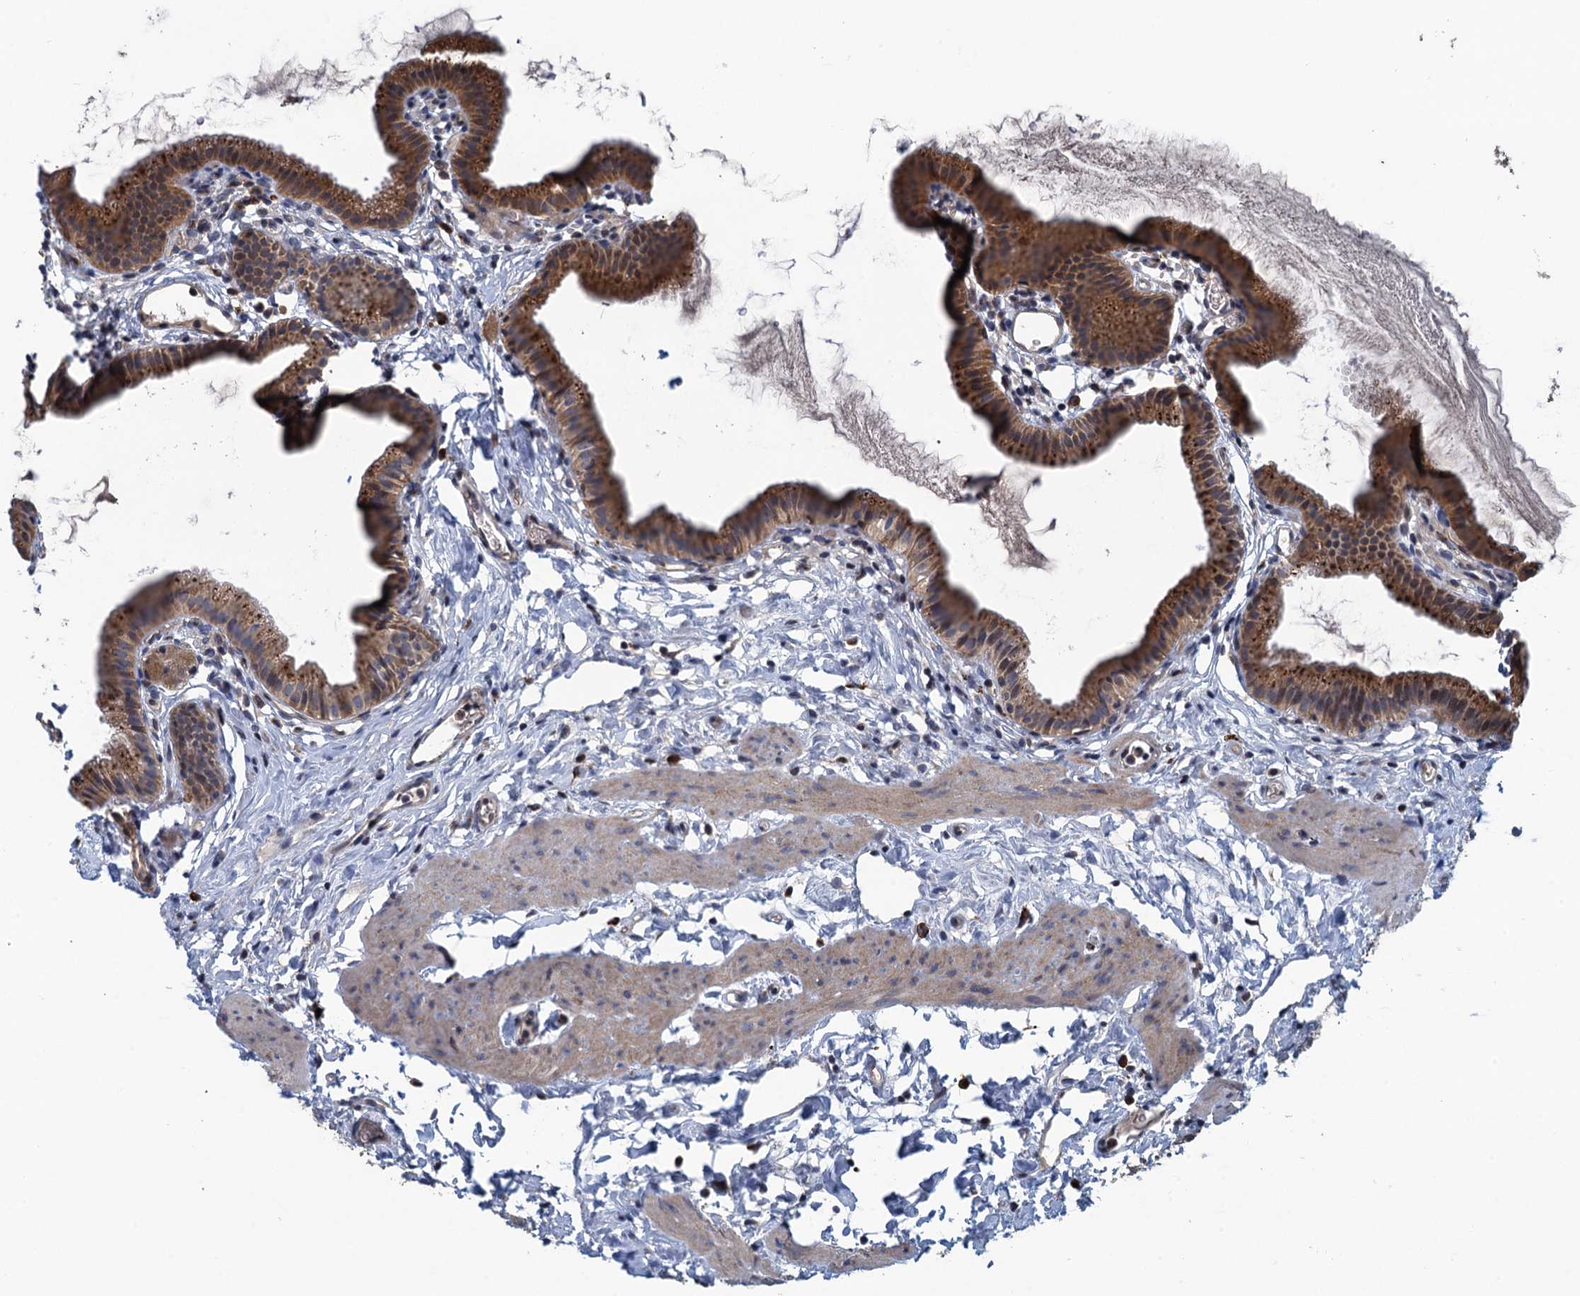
{"staining": {"intensity": "moderate", "quantity": ">75%", "location": "cytoplasmic/membranous"}, "tissue": "gallbladder", "cell_type": "Glandular cells", "image_type": "normal", "snomed": [{"axis": "morphology", "description": "Normal tissue, NOS"}, {"axis": "topography", "description": "Gallbladder"}], "caption": "Gallbladder stained for a protein displays moderate cytoplasmic/membranous positivity in glandular cells. (DAB IHC, brown staining for protein, blue staining for nuclei).", "gene": "KBTBD8", "patient": {"sex": "female", "age": 46}}